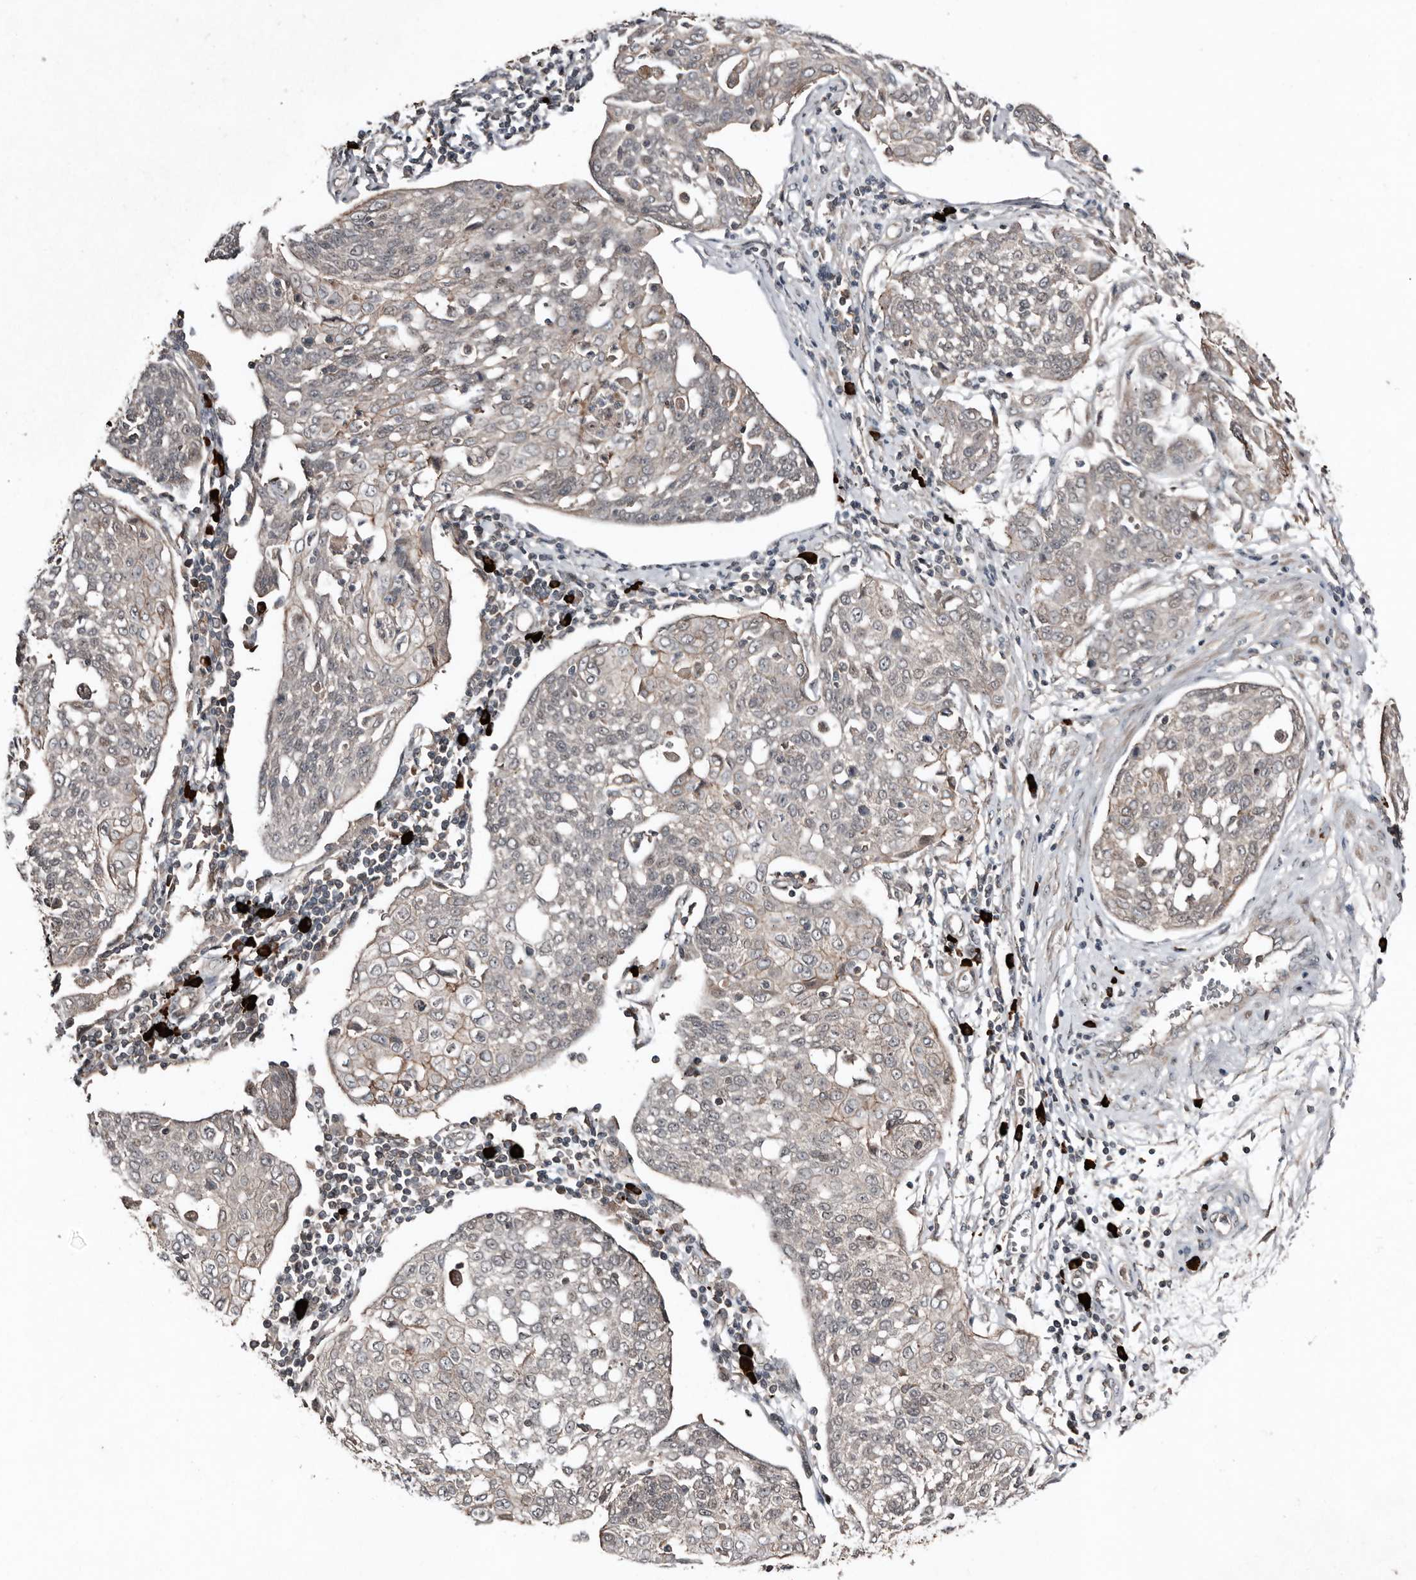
{"staining": {"intensity": "negative", "quantity": "none", "location": "none"}, "tissue": "cervical cancer", "cell_type": "Tumor cells", "image_type": "cancer", "snomed": [{"axis": "morphology", "description": "Squamous cell carcinoma, NOS"}, {"axis": "topography", "description": "Cervix"}], "caption": "This is an immunohistochemistry histopathology image of human cervical cancer. There is no expression in tumor cells.", "gene": "TEAD3", "patient": {"sex": "female", "age": 34}}